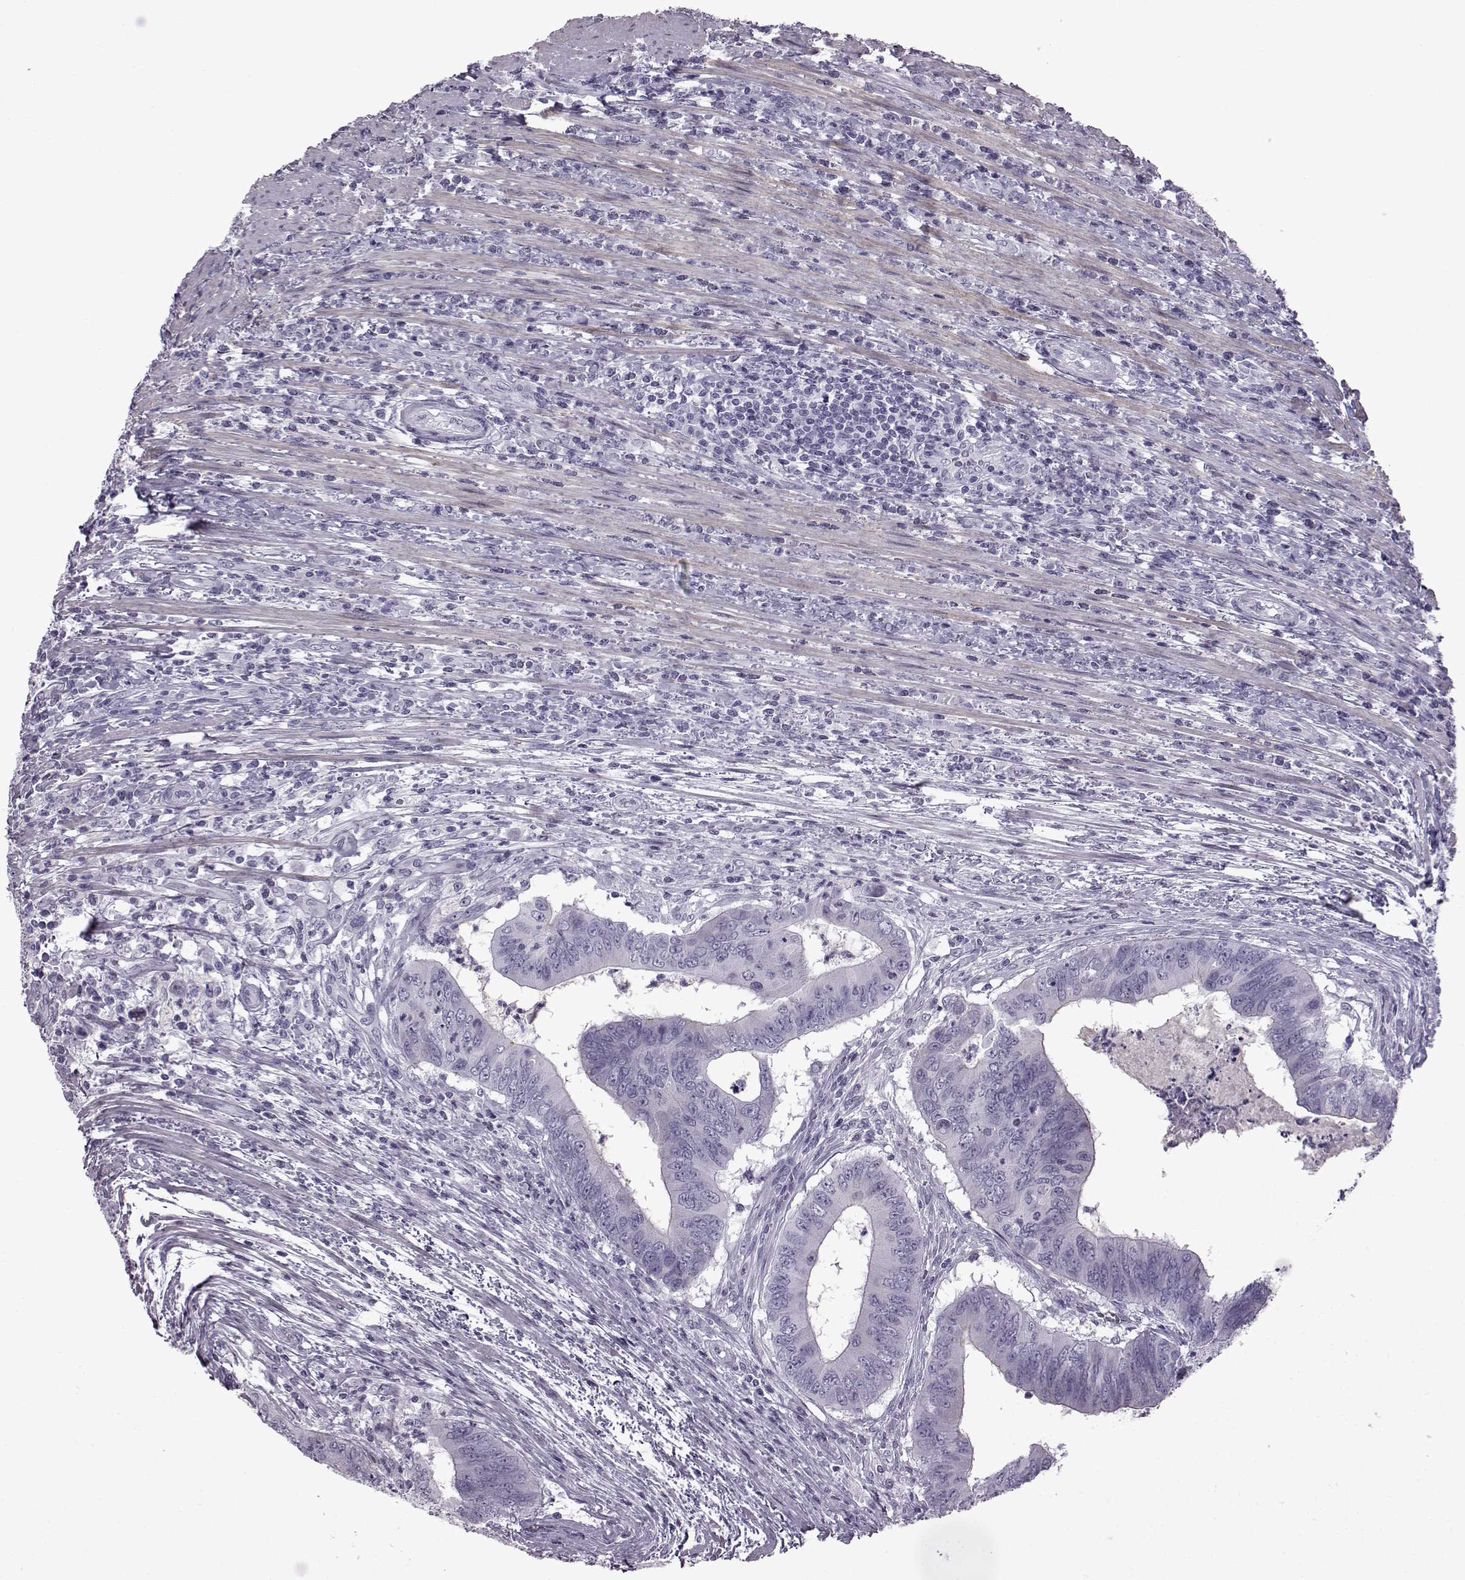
{"staining": {"intensity": "negative", "quantity": "none", "location": "none"}, "tissue": "colorectal cancer", "cell_type": "Tumor cells", "image_type": "cancer", "snomed": [{"axis": "morphology", "description": "Adenocarcinoma, NOS"}, {"axis": "topography", "description": "Colon"}], "caption": "Immunohistochemistry (IHC) histopathology image of neoplastic tissue: human colorectal cancer stained with DAB reveals no significant protein positivity in tumor cells.", "gene": "SLC28A2", "patient": {"sex": "male", "age": 53}}